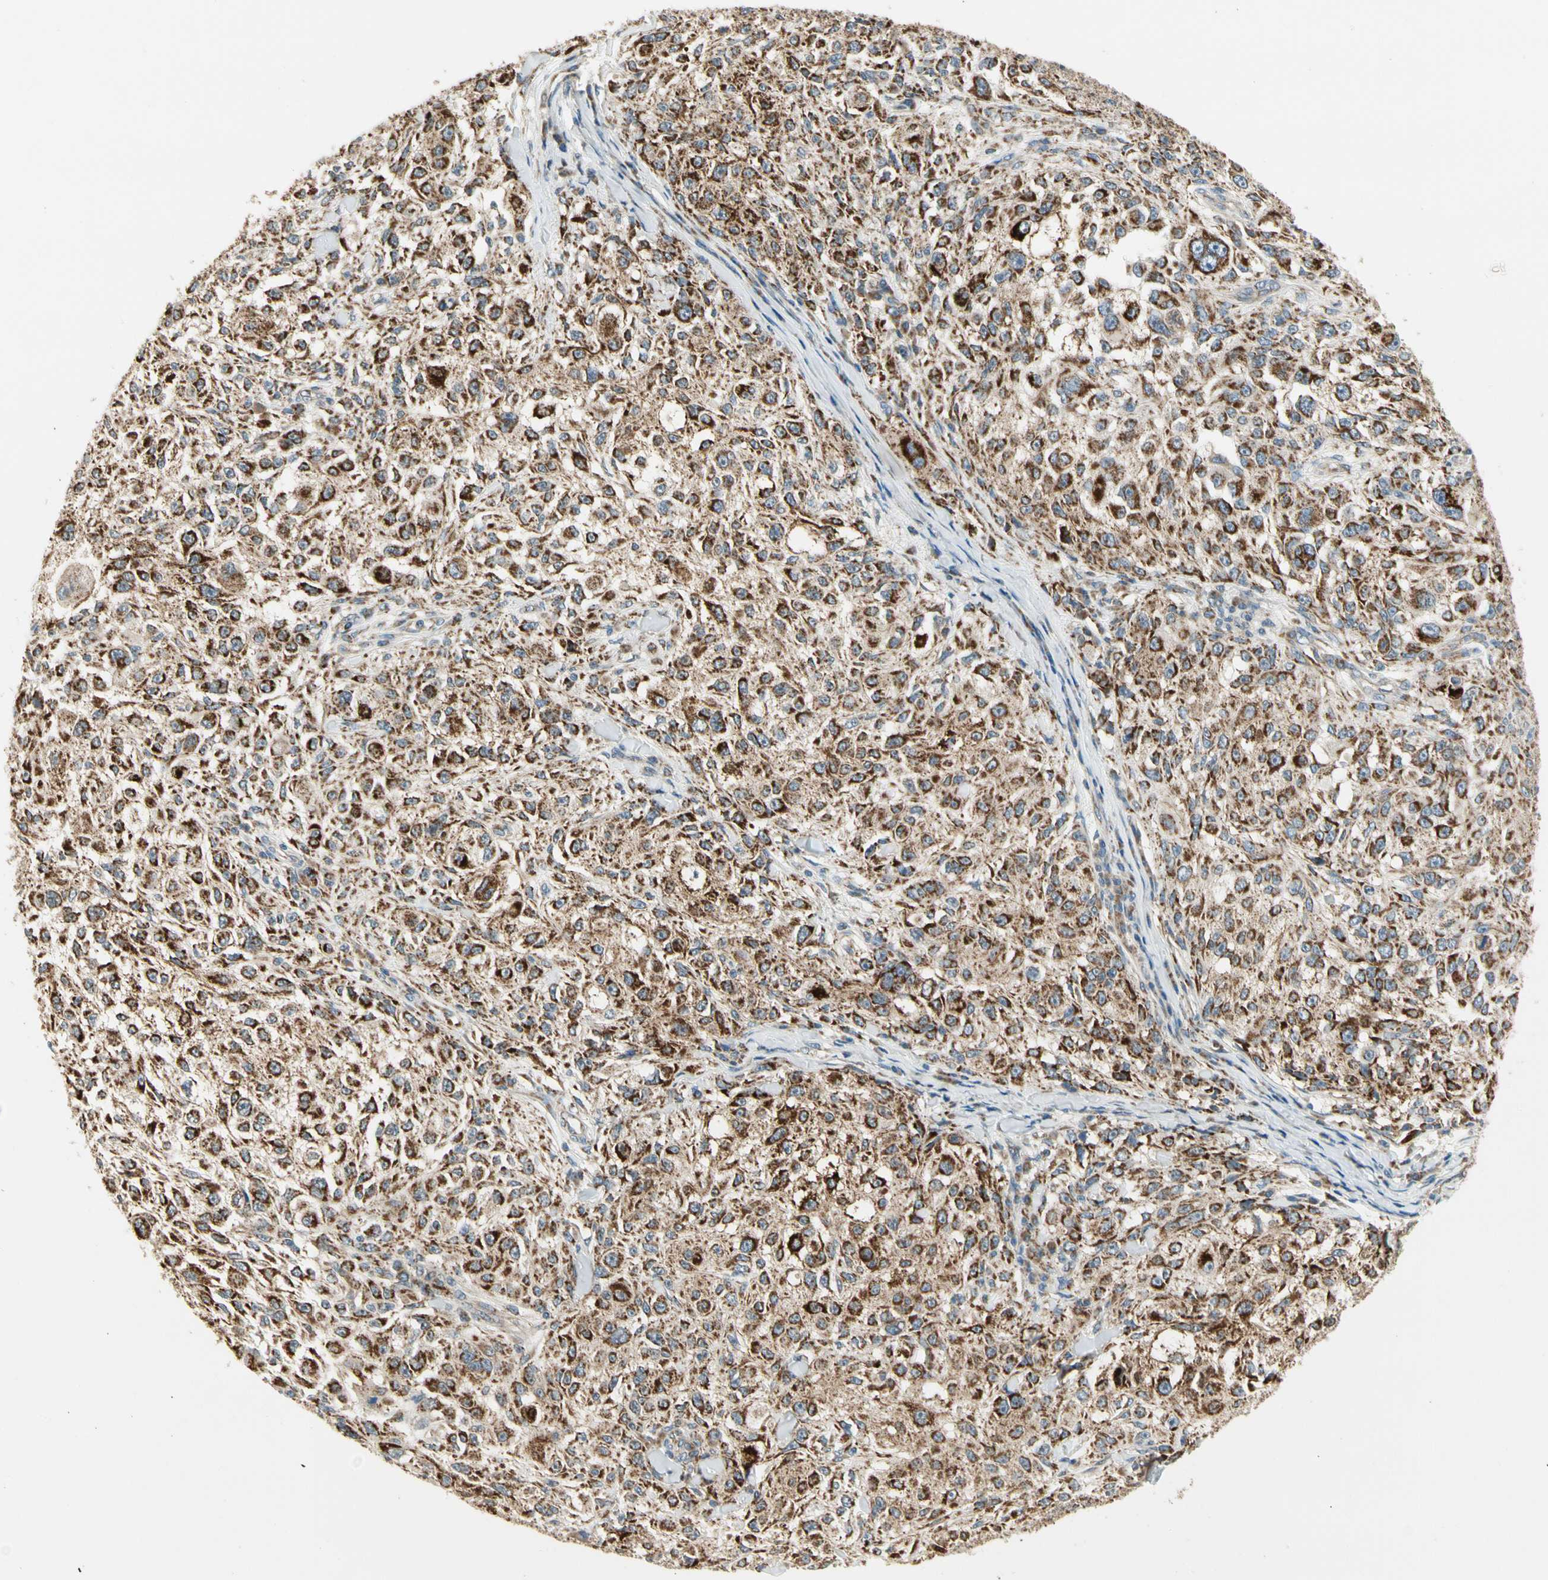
{"staining": {"intensity": "strong", "quantity": ">75%", "location": "cytoplasmic/membranous"}, "tissue": "melanoma", "cell_type": "Tumor cells", "image_type": "cancer", "snomed": [{"axis": "morphology", "description": "Necrosis, NOS"}, {"axis": "morphology", "description": "Malignant melanoma, NOS"}, {"axis": "topography", "description": "Skin"}], "caption": "Approximately >75% of tumor cells in melanoma display strong cytoplasmic/membranous protein expression as visualized by brown immunohistochemical staining.", "gene": "EPHB3", "patient": {"sex": "female", "age": 87}}